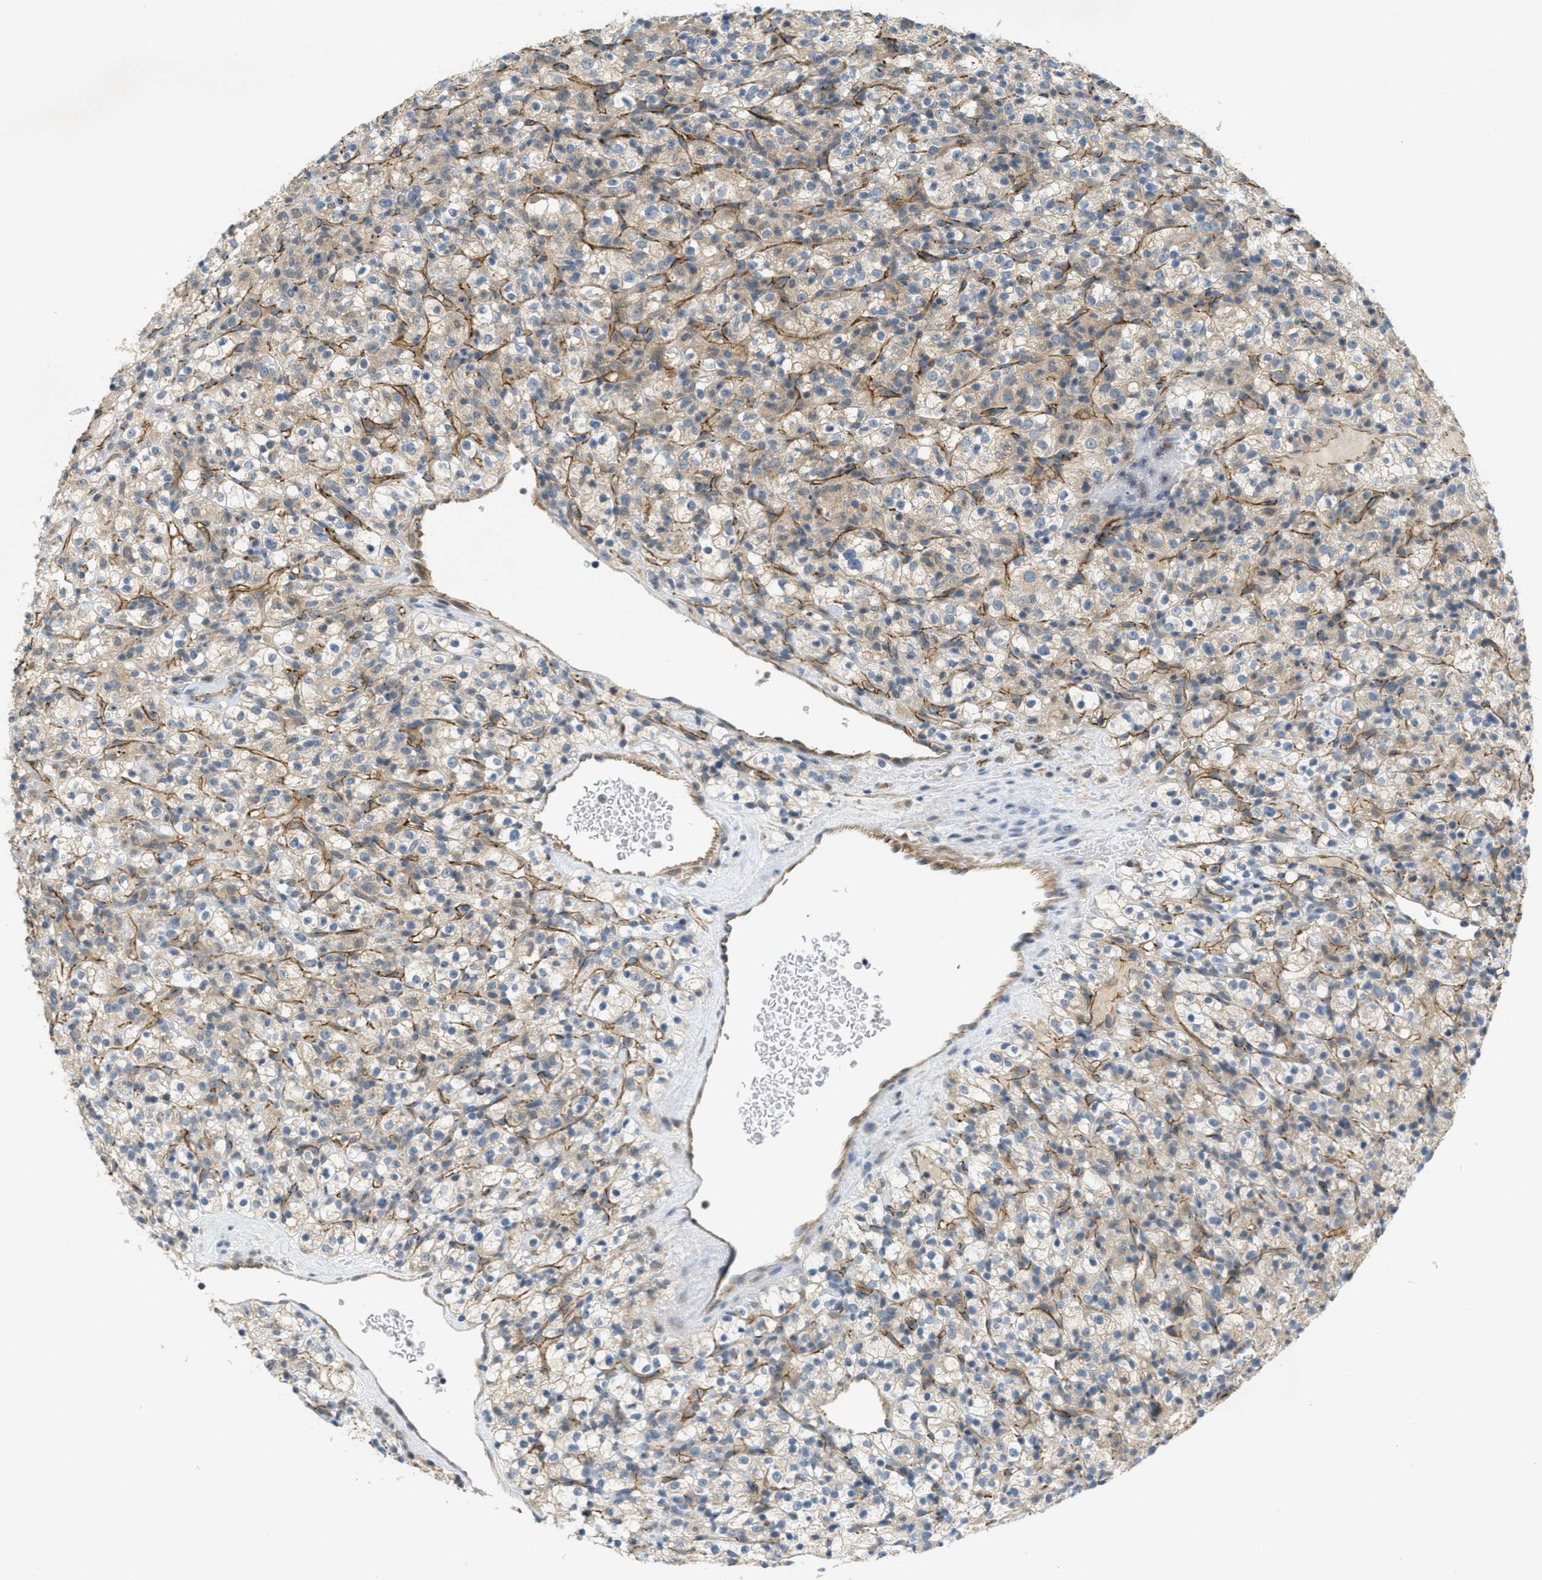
{"staining": {"intensity": "weak", "quantity": ">75%", "location": "cytoplasmic/membranous"}, "tissue": "renal cancer", "cell_type": "Tumor cells", "image_type": "cancer", "snomed": [{"axis": "morphology", "description": "Normal tissue, NOS"}, {"axis": "morphology", "description": "Adenocarcinoma, NOS"}, {"axis": "topography", "description": "Kidney"}], "caption": "Protein positivity by IHC reveals weak cytoplasmic/membranous staining in about >75% of tumor cells in renal cancer. (DAB IHC with brightfield microscopy, high magnification).", "gene": "JCAD", "patient": {"sex": "female", "age": 72}}